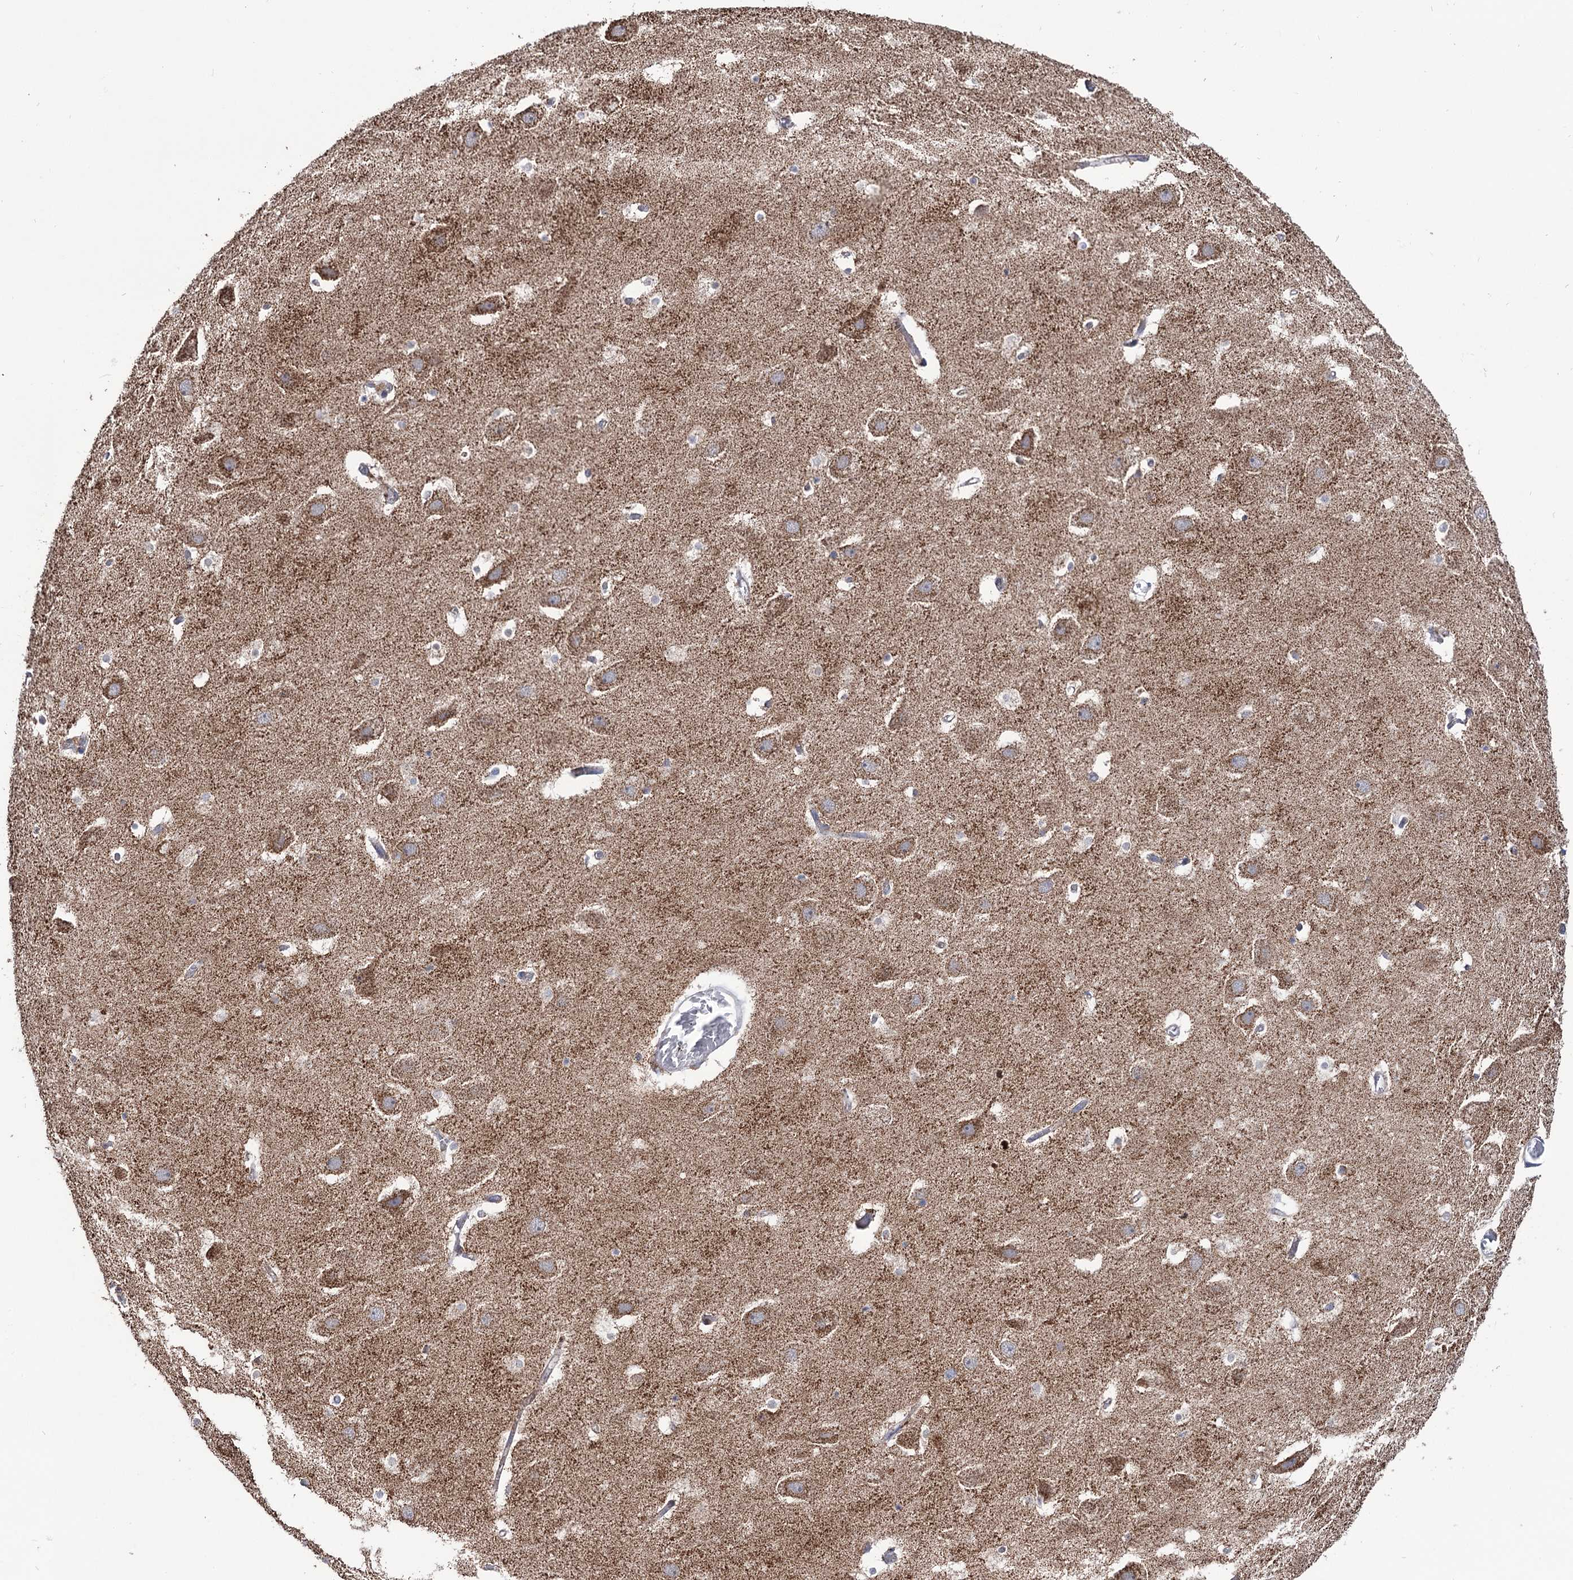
{"staining": {"intensity": "weak", "quantity": "<25%", "location": "cytoplasmic/membranous"}, "tissue": "hippocampus", "cell_type": "Glial cells", "image_type": "normal", "snomed": [{"axis": "morphology", "description": "Normal tissue, NOS"}, {"axis": "topography", "description": "Hippocampus"}], "caption": "IHC of unremarkable human hippocampus displays no positivity in glial cells.", "gene": "ABHD10", "patient": {"sex": "female", "age": 52}}